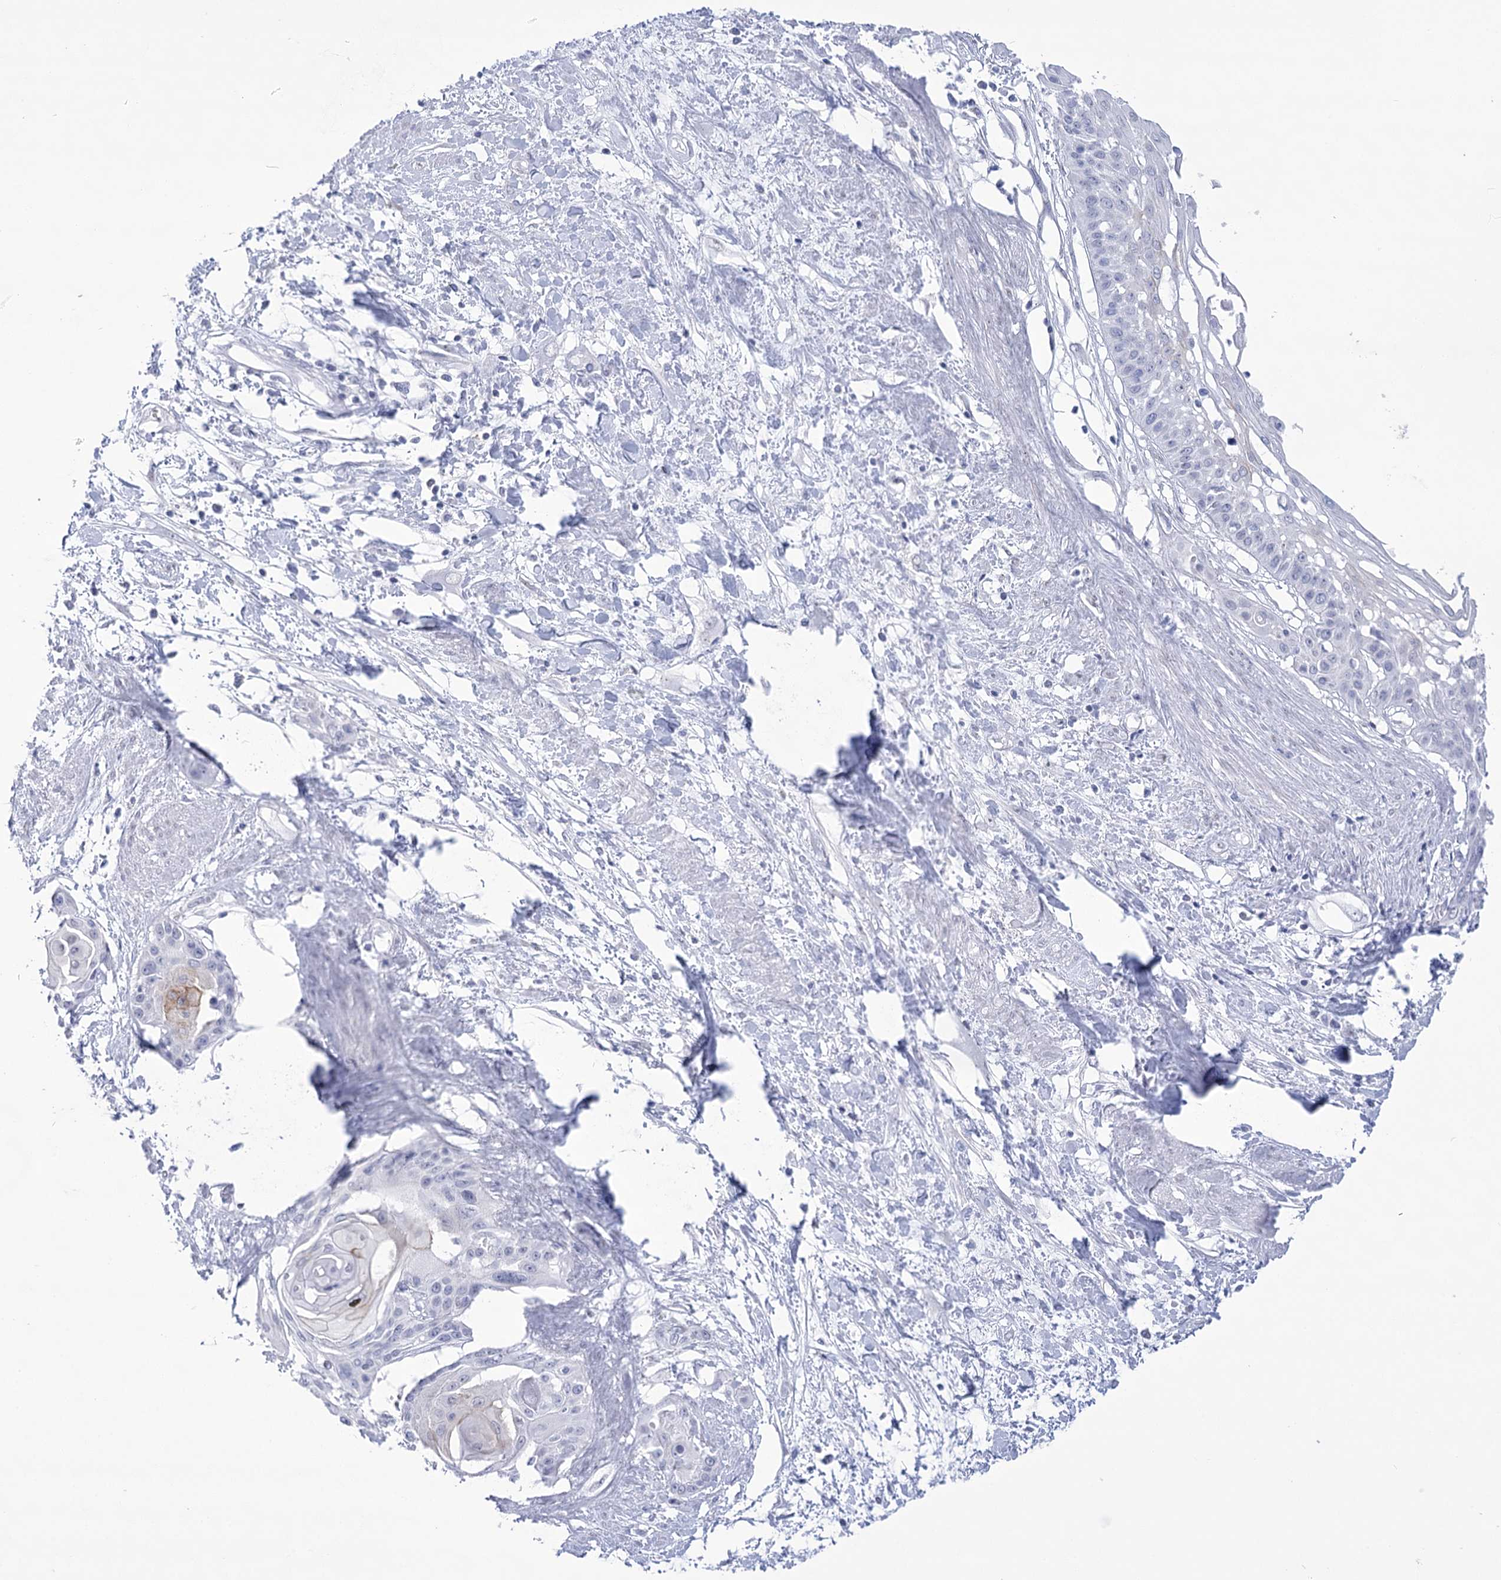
{"staining": {"intensity": "negative", "quantity": "none", "location": "none"}, "tissue": "cervical cancer", "cell_type": "Tumor cells", "image_type": "cancer", "snomed": [{"axis": "morphology", "description": "Squamous cell carcinoma, NOS"}, {"axis": "topography", "description": "Cervix"}], "caption": "A high-resolution histopathology image shows immunohistochemistry (IHC) staining of squamous cell carcinoma (cervical), which reveals no significant staining in tumor cells. The staining is performed using DAB brown chromogen with nuclei counter-stained in using hematoxylin.", "gene": "HORMAD1", "patient": {"sex": "female", "age": 57}}